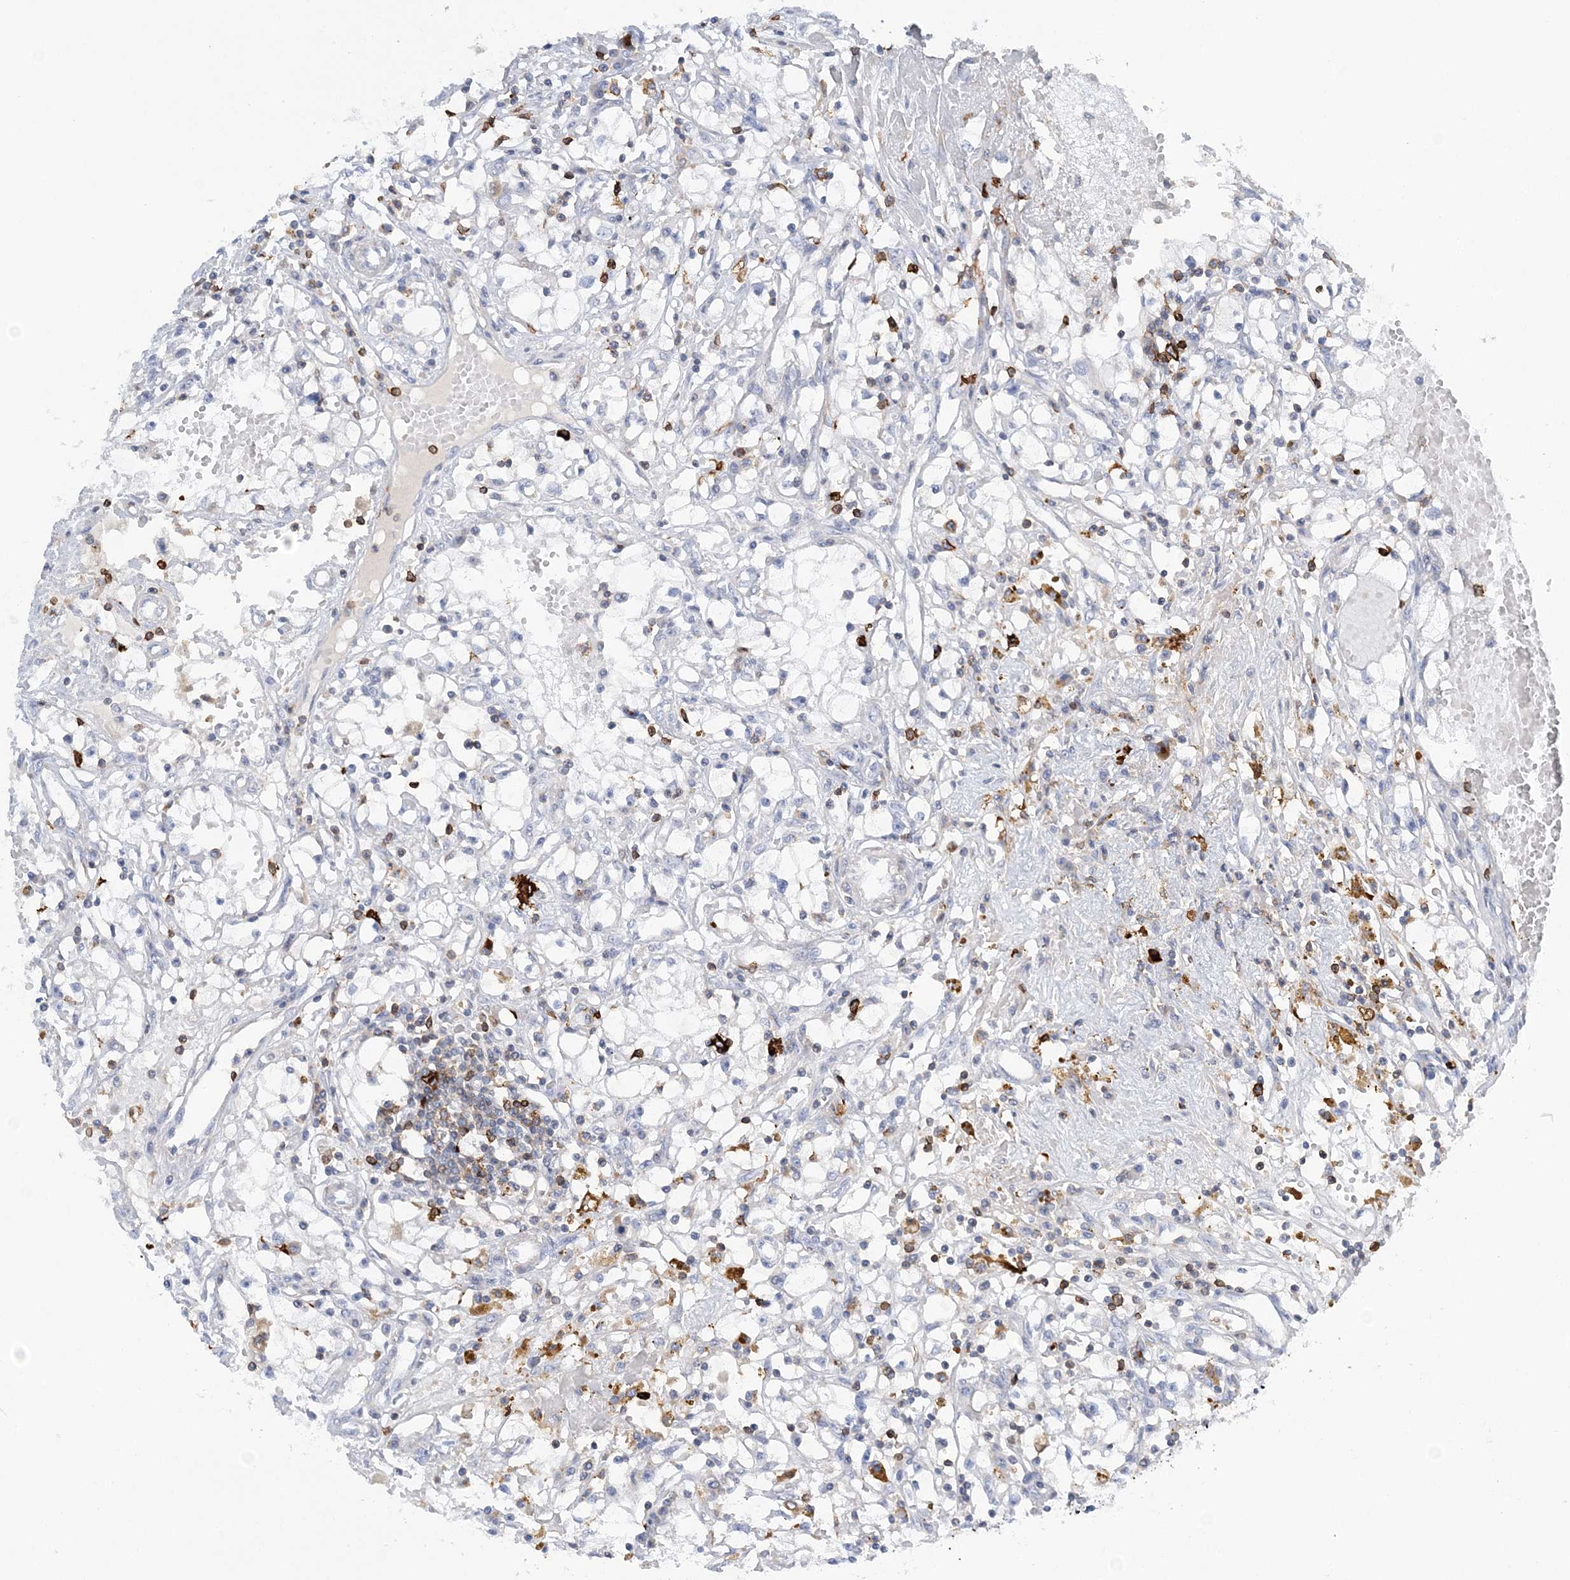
{"staining": {"intensity": "negative", "quantity": "none", "location": "none"}, "tissue": "renal cancer", "cell_type": "Tumor cells", "image_type": "cancer", "snomed": [{"axis": "morphology", "description": "Adenocarcinoma, NOS"}, {"axis": "topography", "description": "Kidney"}], "caption": "The immunohistochemistry (IHC) image has no significant staining in tumor cells of renal cancer (adenocarcinoma) tissue. (IHC, brightfield microscopy, high magnification).", "gene": "PRMT9", "patient": {"sex": "male", "age": 56}}